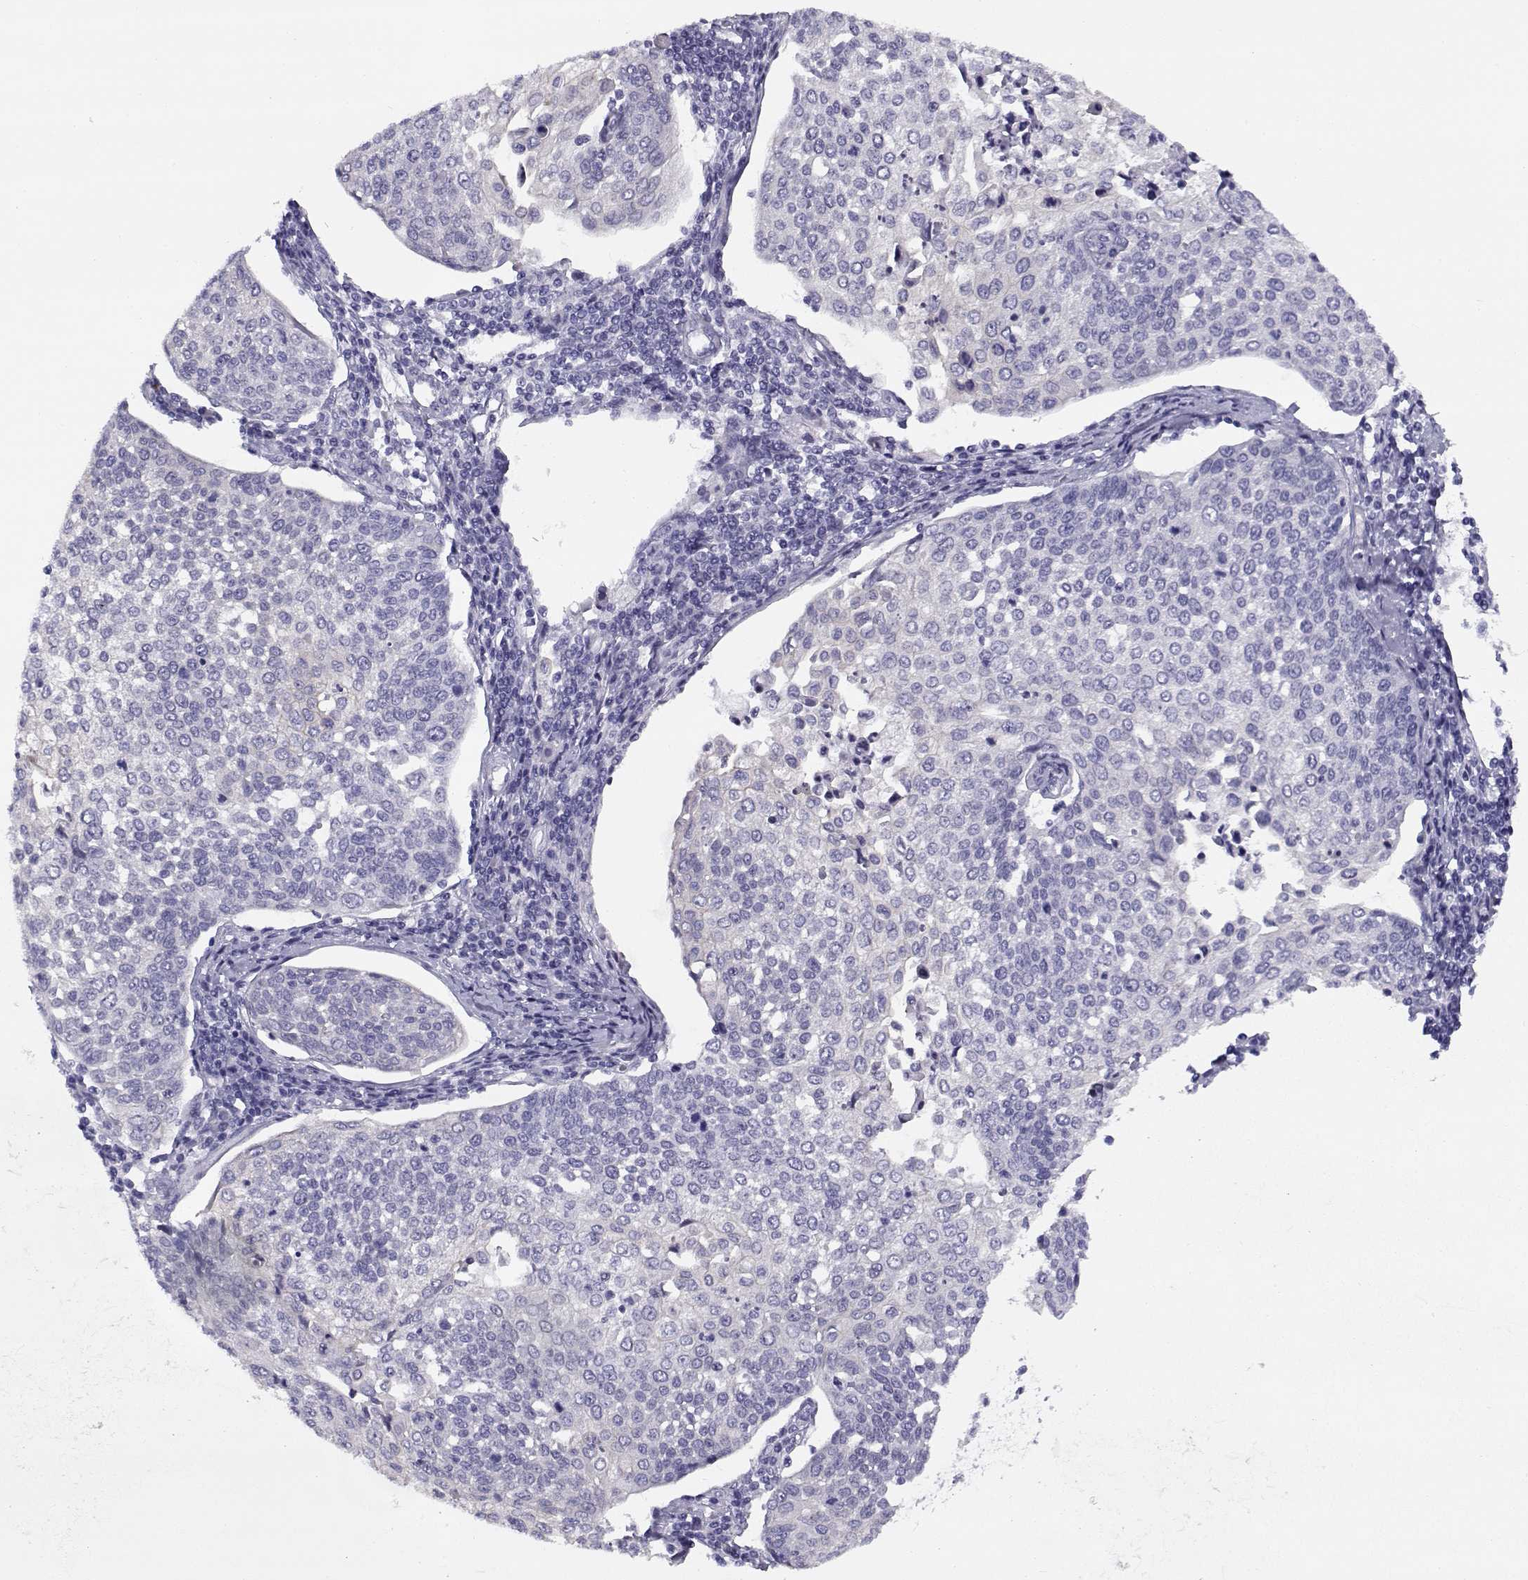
{"staining": {"intensity": "negative", "quantity": "none", "location": "none"}, "tissue": "cervical cancer", "cell_type": "Tumor cells", "image_type": "cancer", "snomed": [{"axis": "morphology", "description": "Squamous cell carcinoma, NOS"}, {"axis": "topography", "description": "Cervix"}], "caption": "The histopathology image reveals no significant staining in tumor cells of cervical cancer.", "gene": "CREB3L3", "patient": {"sex": "female", "age": 34}}